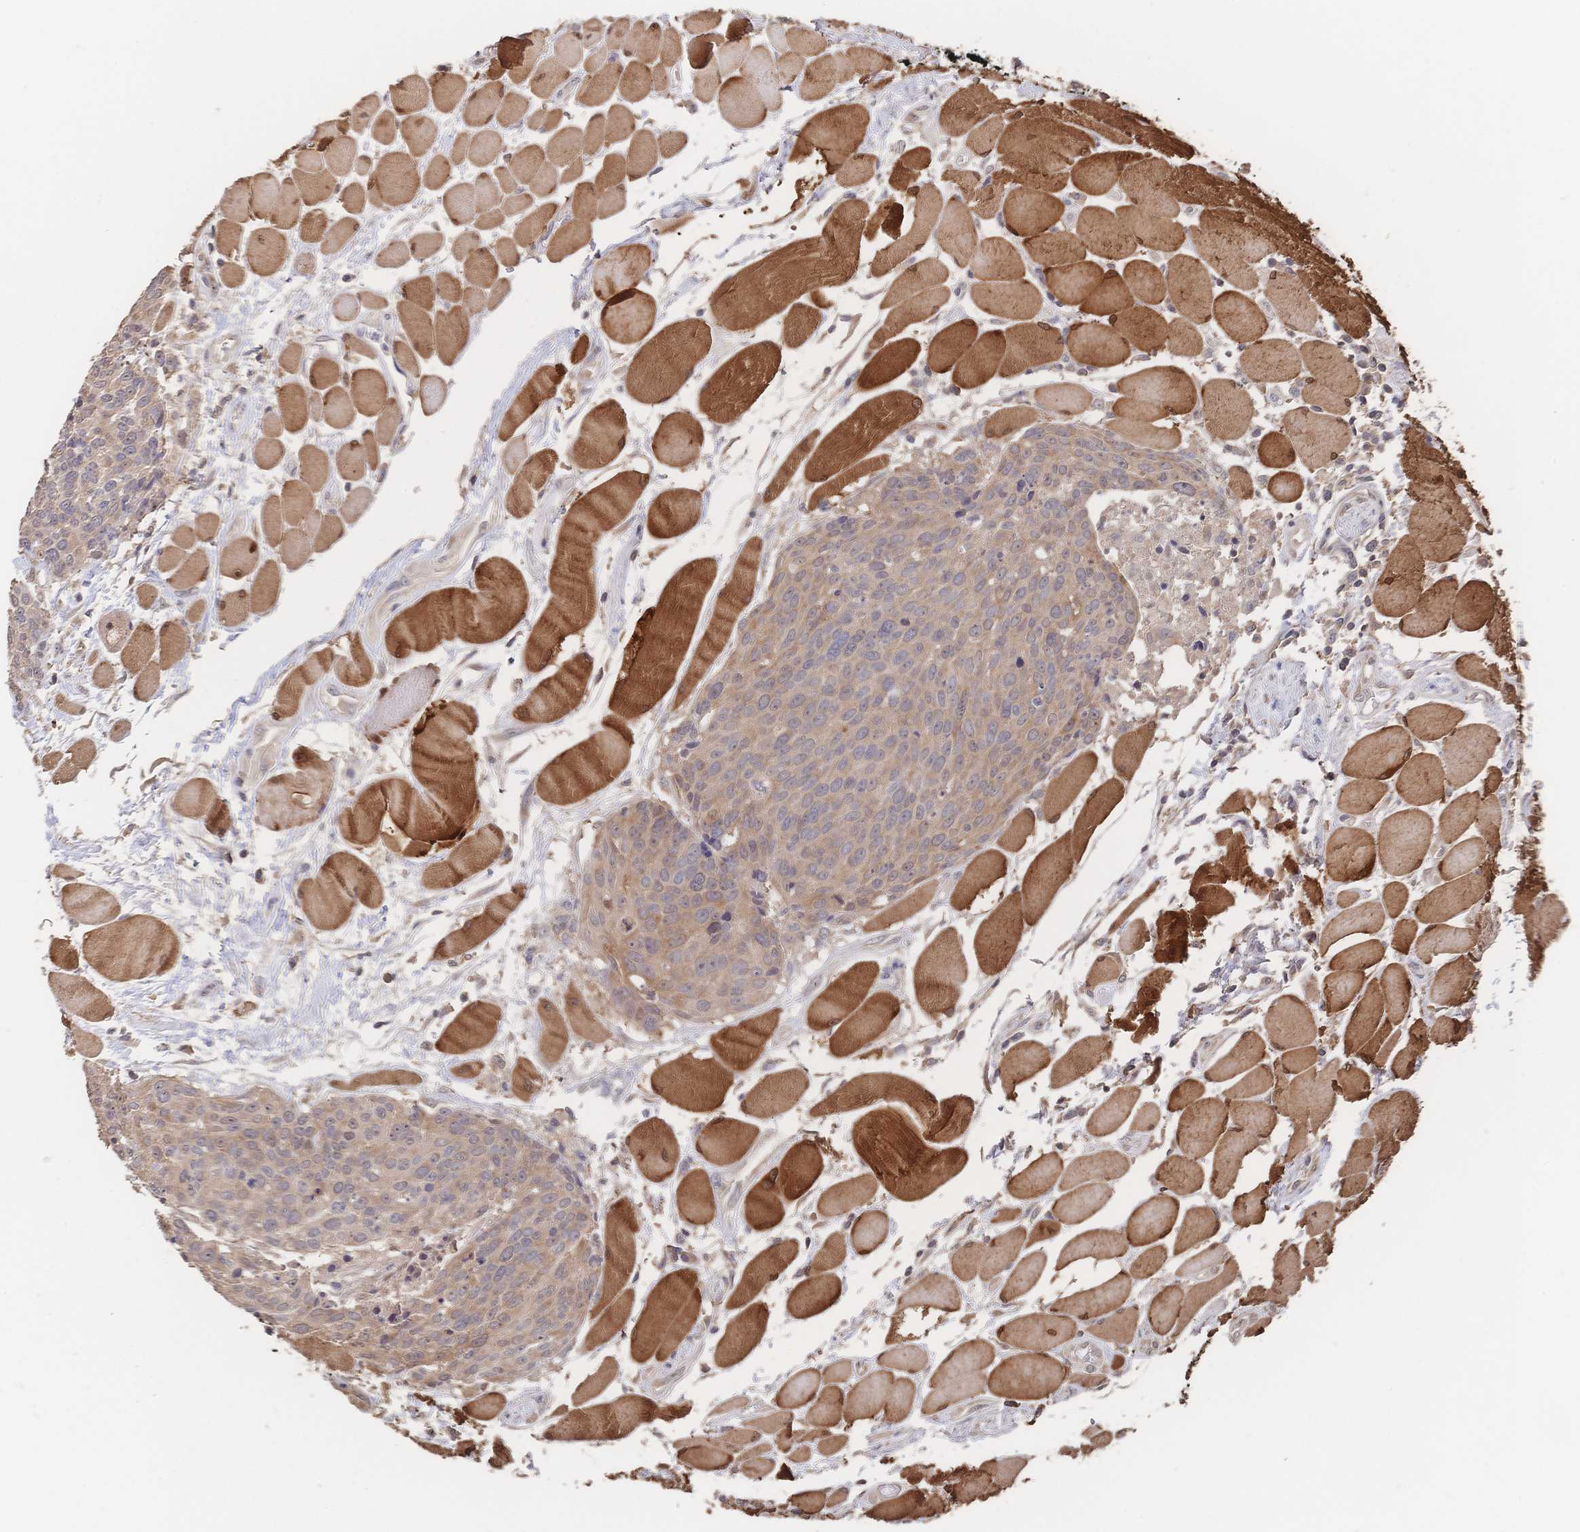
{"staining": {"intensity": "weak", "quantity": "25%-75%", "location": "cytoplasmic/membranous"}, "tissue": "head and neck cancer", "cell_type": "Tumor cells", "image_type": "cancer", "snomed": [{"axis": "morphology", "description": "Squamous cell carcinoma, NOS"}, {"axis": "topography", "description": "Oral tissue"}, {"axis": "topography", "description": "Head-Neck"}], "caption": "Immunohistochemical staining of human head and neck cancer (squamous cell carcinoma) exhibits weak cytoplasmic/membranous protein staining in approximately 25%-75% of tumor cells.", "gene": "DNAJA4", "patient": {"sex": "male", "age": 64}}